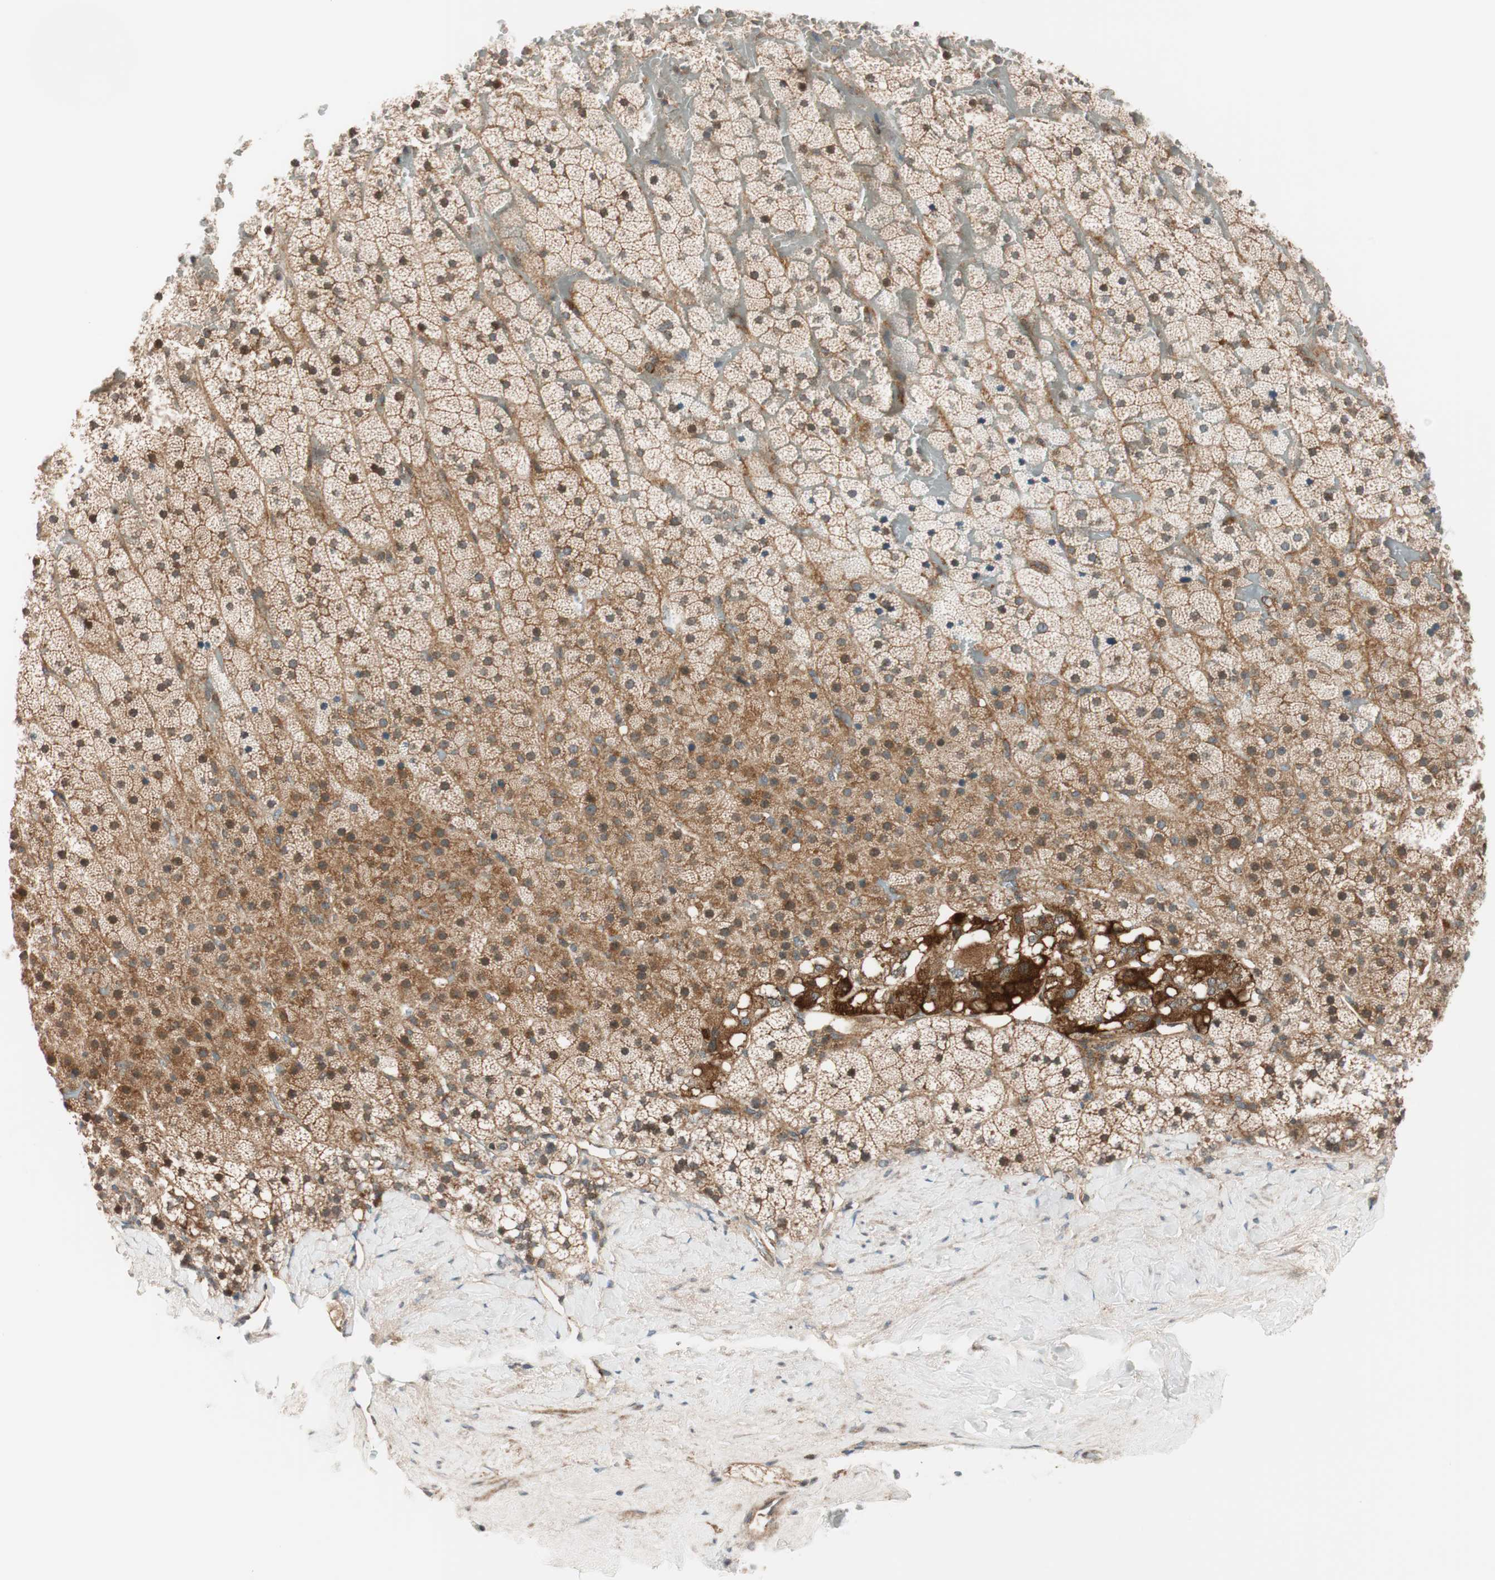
{"staining": {"intensity": "moderate", "quantity": "25%-75%", "location": "cytoplasmic/membranous"}, "tissue": "adrenal gland", "cell_type": "Glandular cells", "image_type": "normal", "snomed": [{"axis": "morphology", "description": "Normal tissue, NOS"}, {"axis": "topography", "description": "Adrenal gland"}], "caption": "Adrenal gland stained with DAB immunohistochemistry shows medium levels of moderate cytoplasmic/membranous positivity in approximately 25%-75% of glandular cells. The protein is shown in brown color, while the nuclei are stained blue.", "gene": "ABI1", "patient": {"sex": "male", "age": 35}}